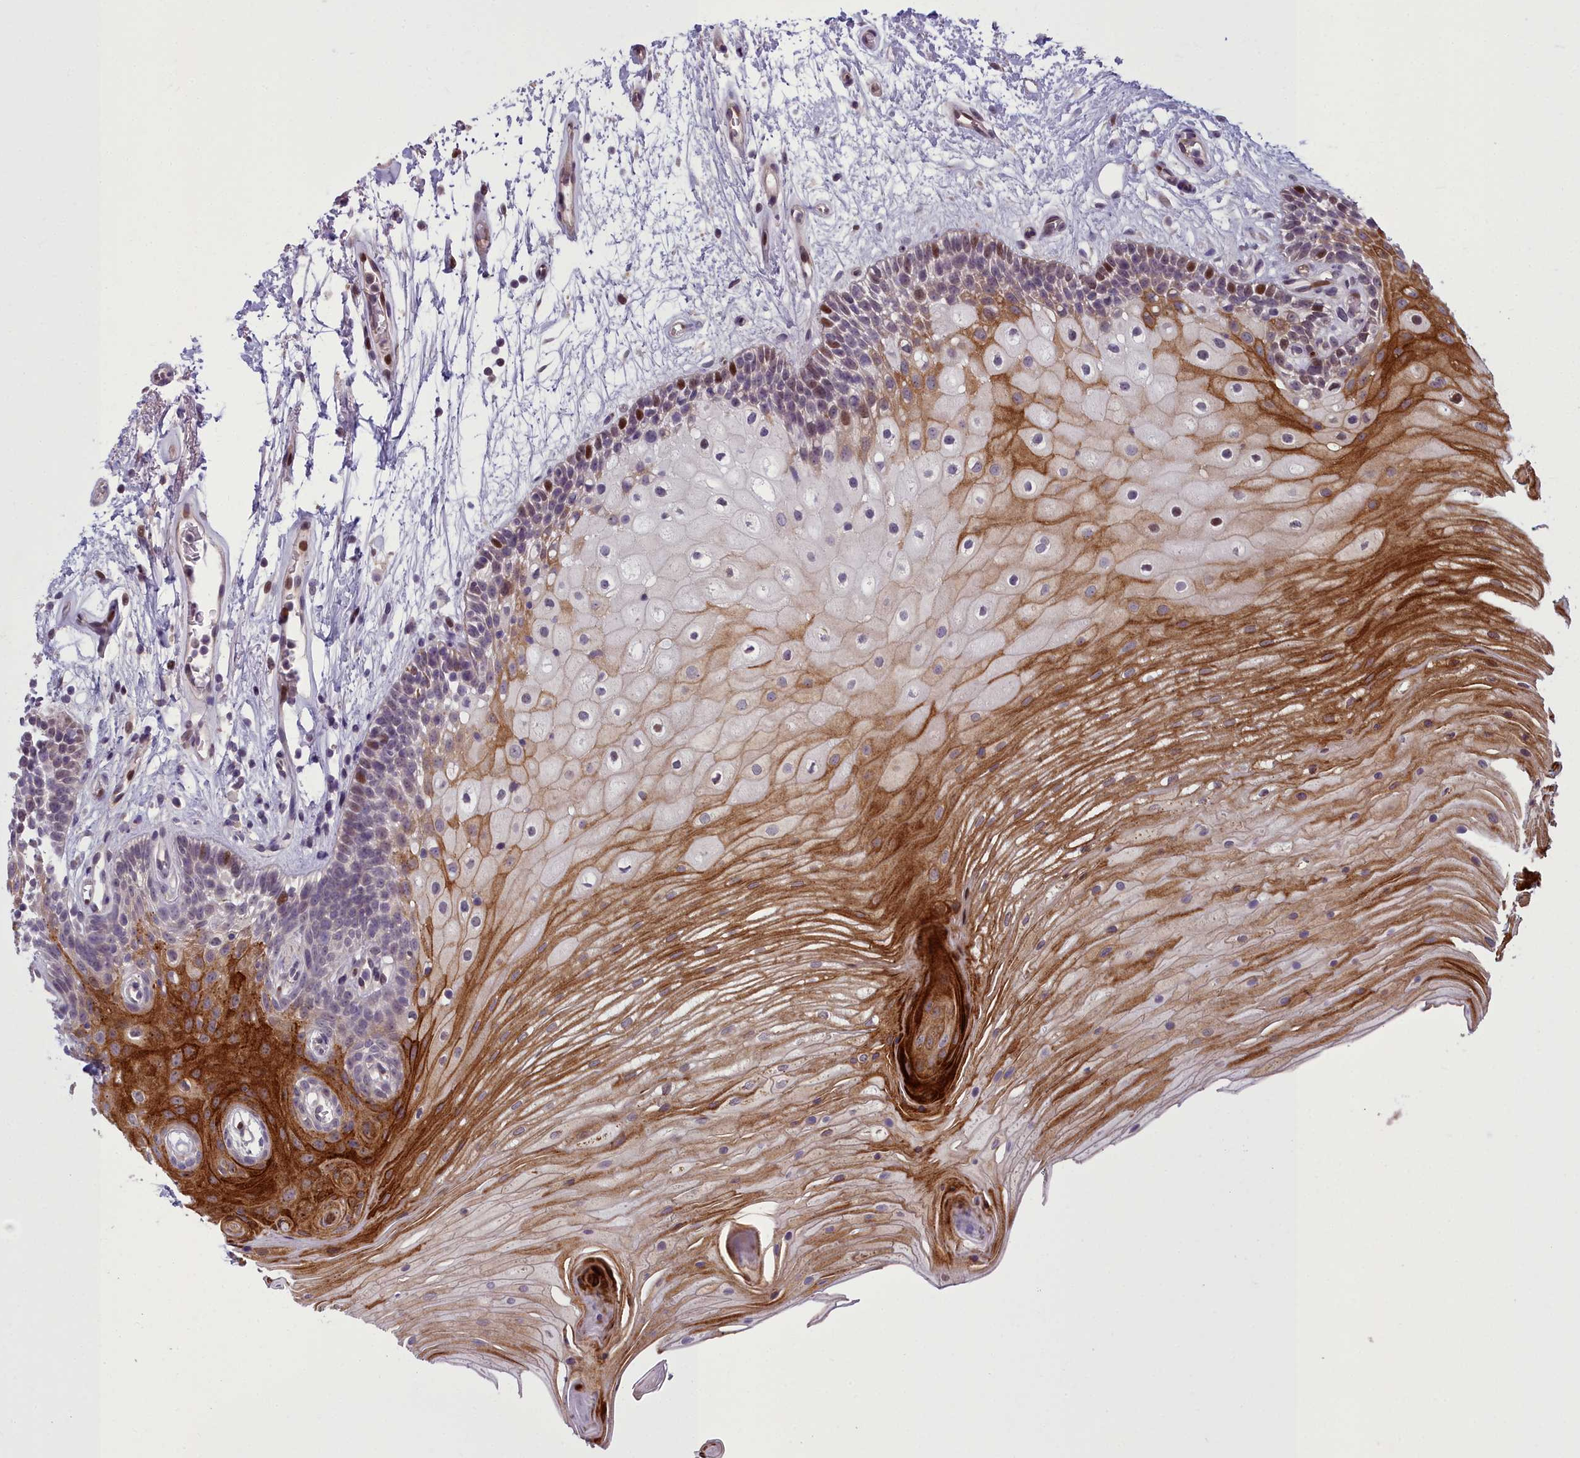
{"staining": {"intensity": "moderate", "quantity": ">75%", "location": "cytoplasmic/membranous,nuclear"}, "tissue": "oral mucosa", "cell_type": "Squamous epithelial cells", "image_type": "normal", "snomed": [{"axis": "morphology", "description": "Normal tissue, NOS"}, {"axis": "topography", "description": "Oral tissue"}], "caption": "Normal oral mucosa demonstrates moderate cytoplasmic/membranous,nuclear expression in about >75% of squamous epithelial cells, visualized by immunohistochemistry. The protein of interest is shown in brown color, while the nuclei are stained blue.", "gene": "AP1M1", "patient": {"sex": "female", "age": 80}}